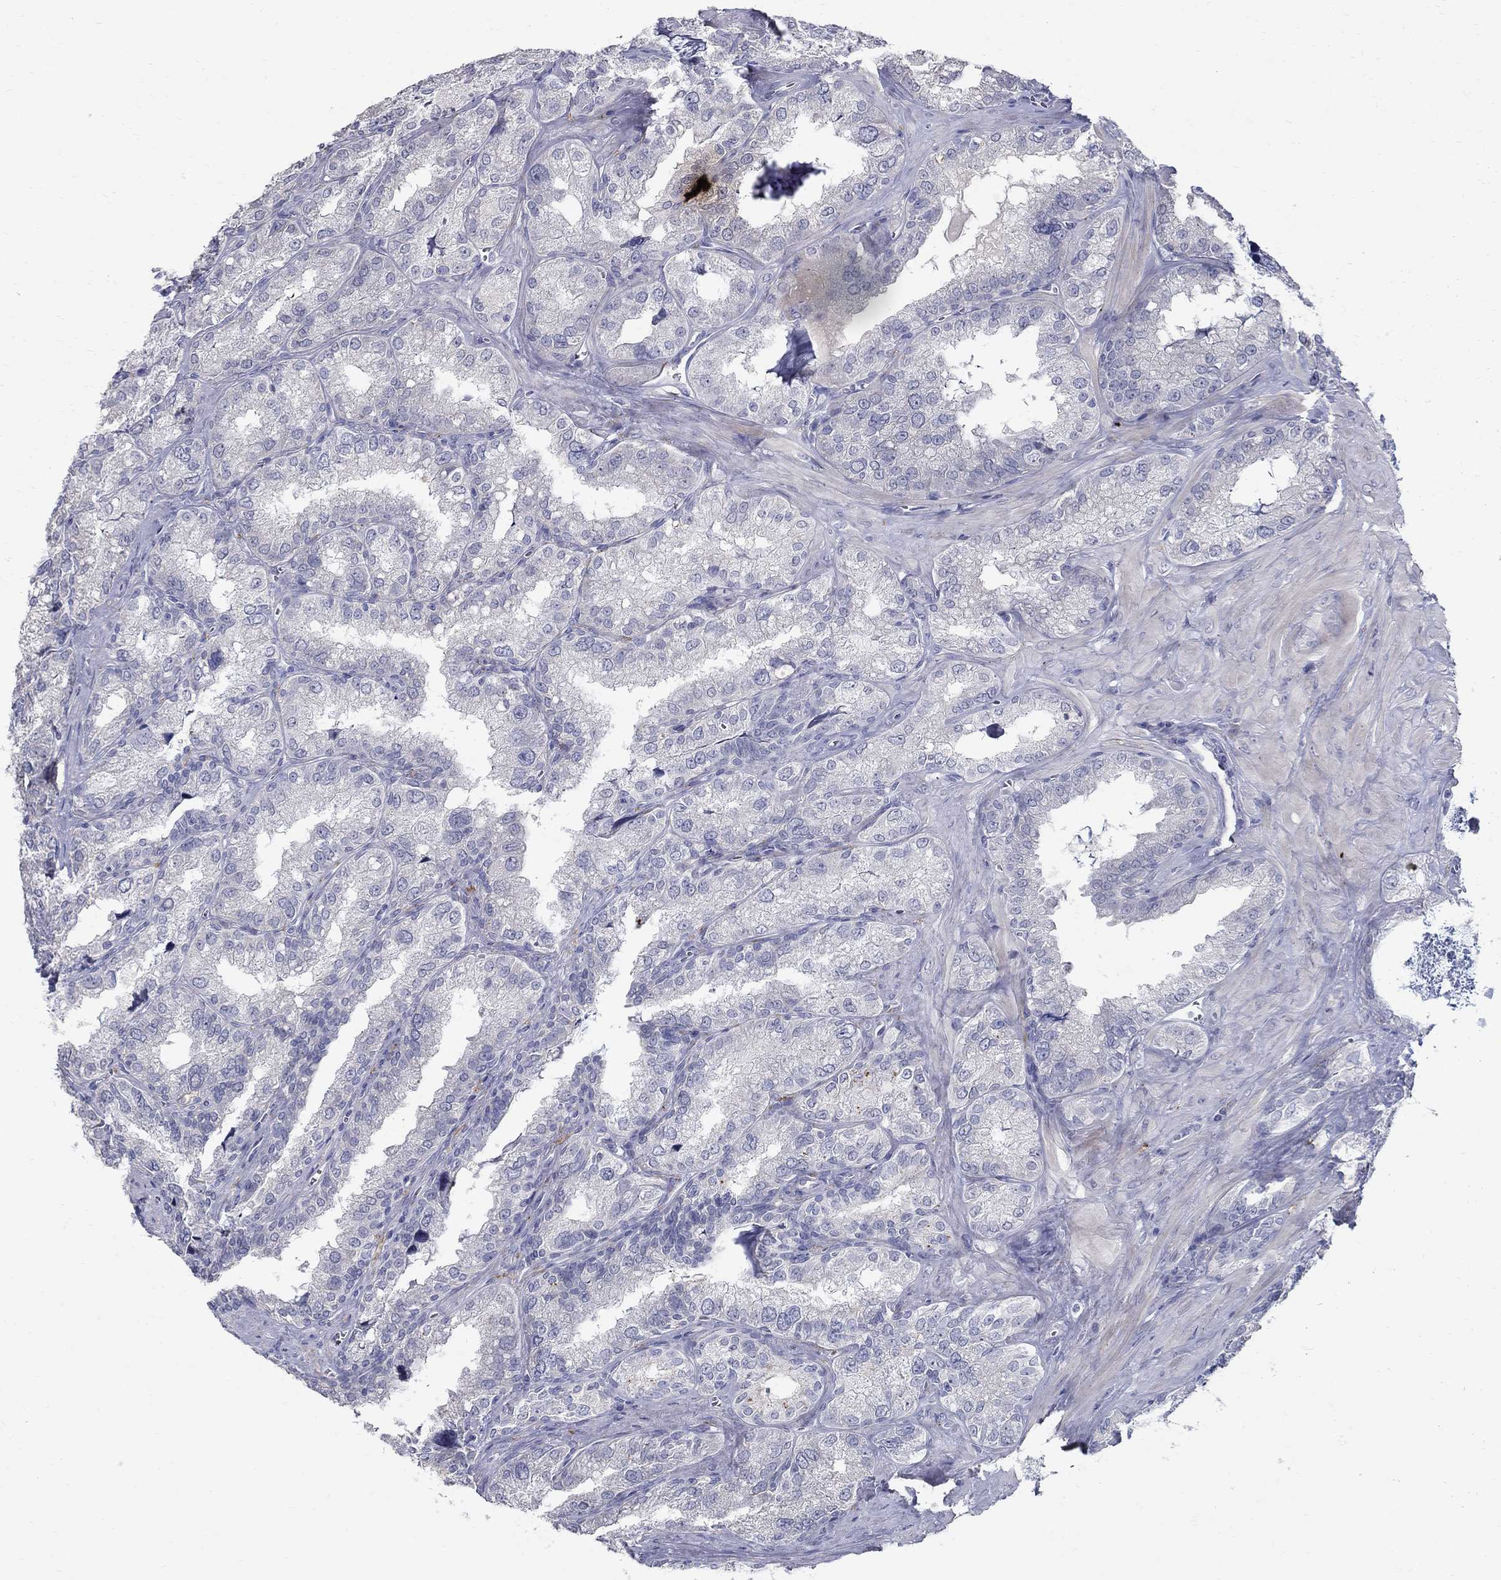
{"staining": {"intensity": "negative", "quantity": "none", "location": "none"}, "tissue": "seminal vesicle", "cell_type": "Glandular cells", "image_type": "normal", "snomed": [{"axis": "morphology", "description": "Normal tissue, NOS"}, {"axis": "topography", "description": "Seminal veicle"}], "caption": "Glandular cells are negative for protein expression in normal human seminal vesicle. Nuclei are stained in blue.", "gene": "TP53TG5", "patient": {"sex": "male", "age": 57}}